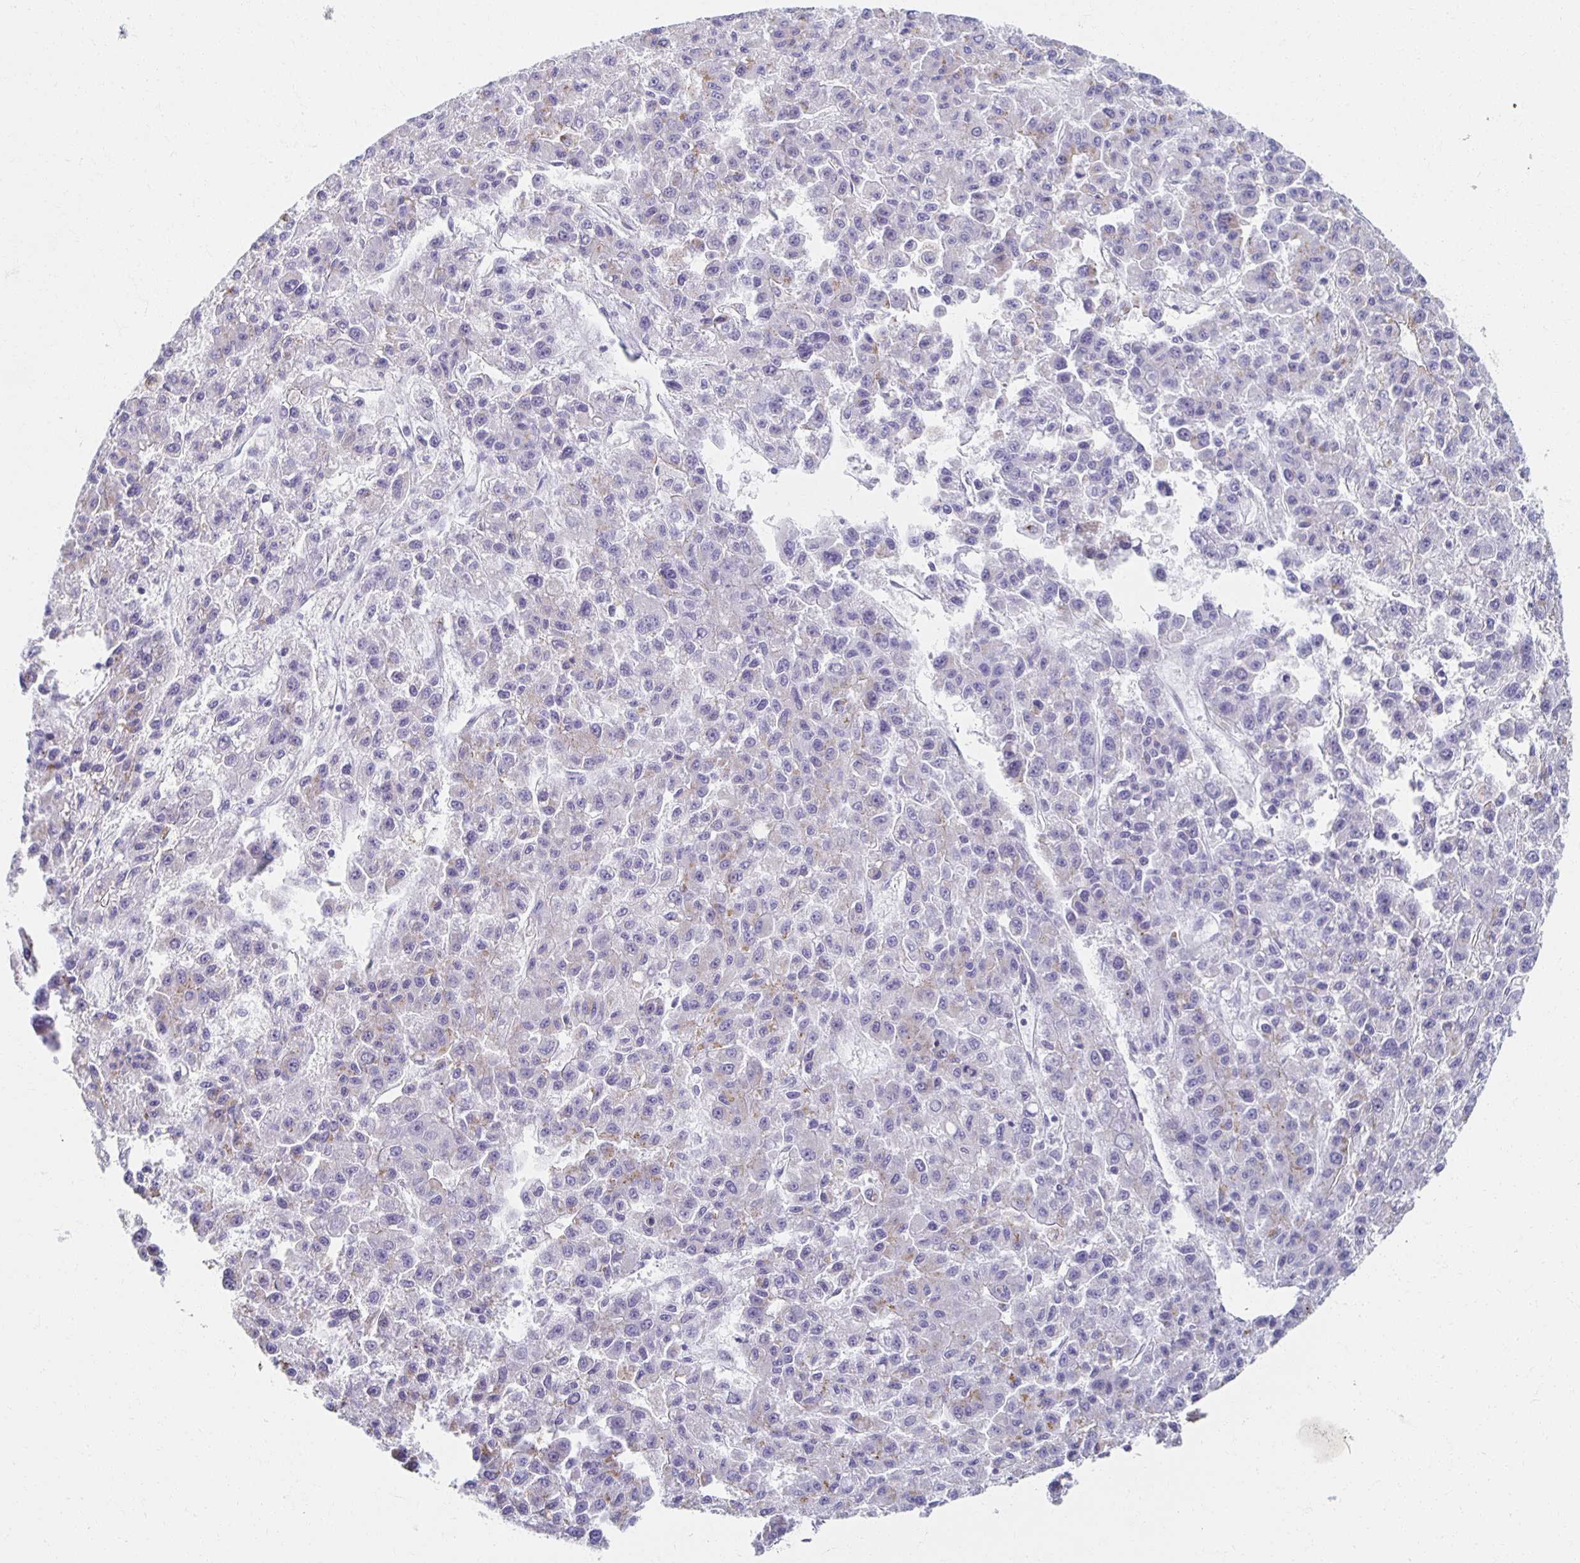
{"staining": {"intensity": "weak", "quantity": "25%-75%", "location": "cytoplasmic/membranous"}, "tissue": "liver cancer", "cell_type": "Tumor cells", "image_type": "cancer", "snomed": [{"axis": "morphology", "description": "Carcinoma, Hepatocellular, NOS"}, {"axis": "topography", "description": "Liver"}], "caption": "Liver cancer stained with DAB (3,3'-diaminobenzidine) immunohistochemistry (IHC) reveals low levels of weak cytoplasmic/membranous staining in approximately 25%-75% of tumor cells.", "gene": "TEX44", "patient": {"sex": "male", "age": 70}}